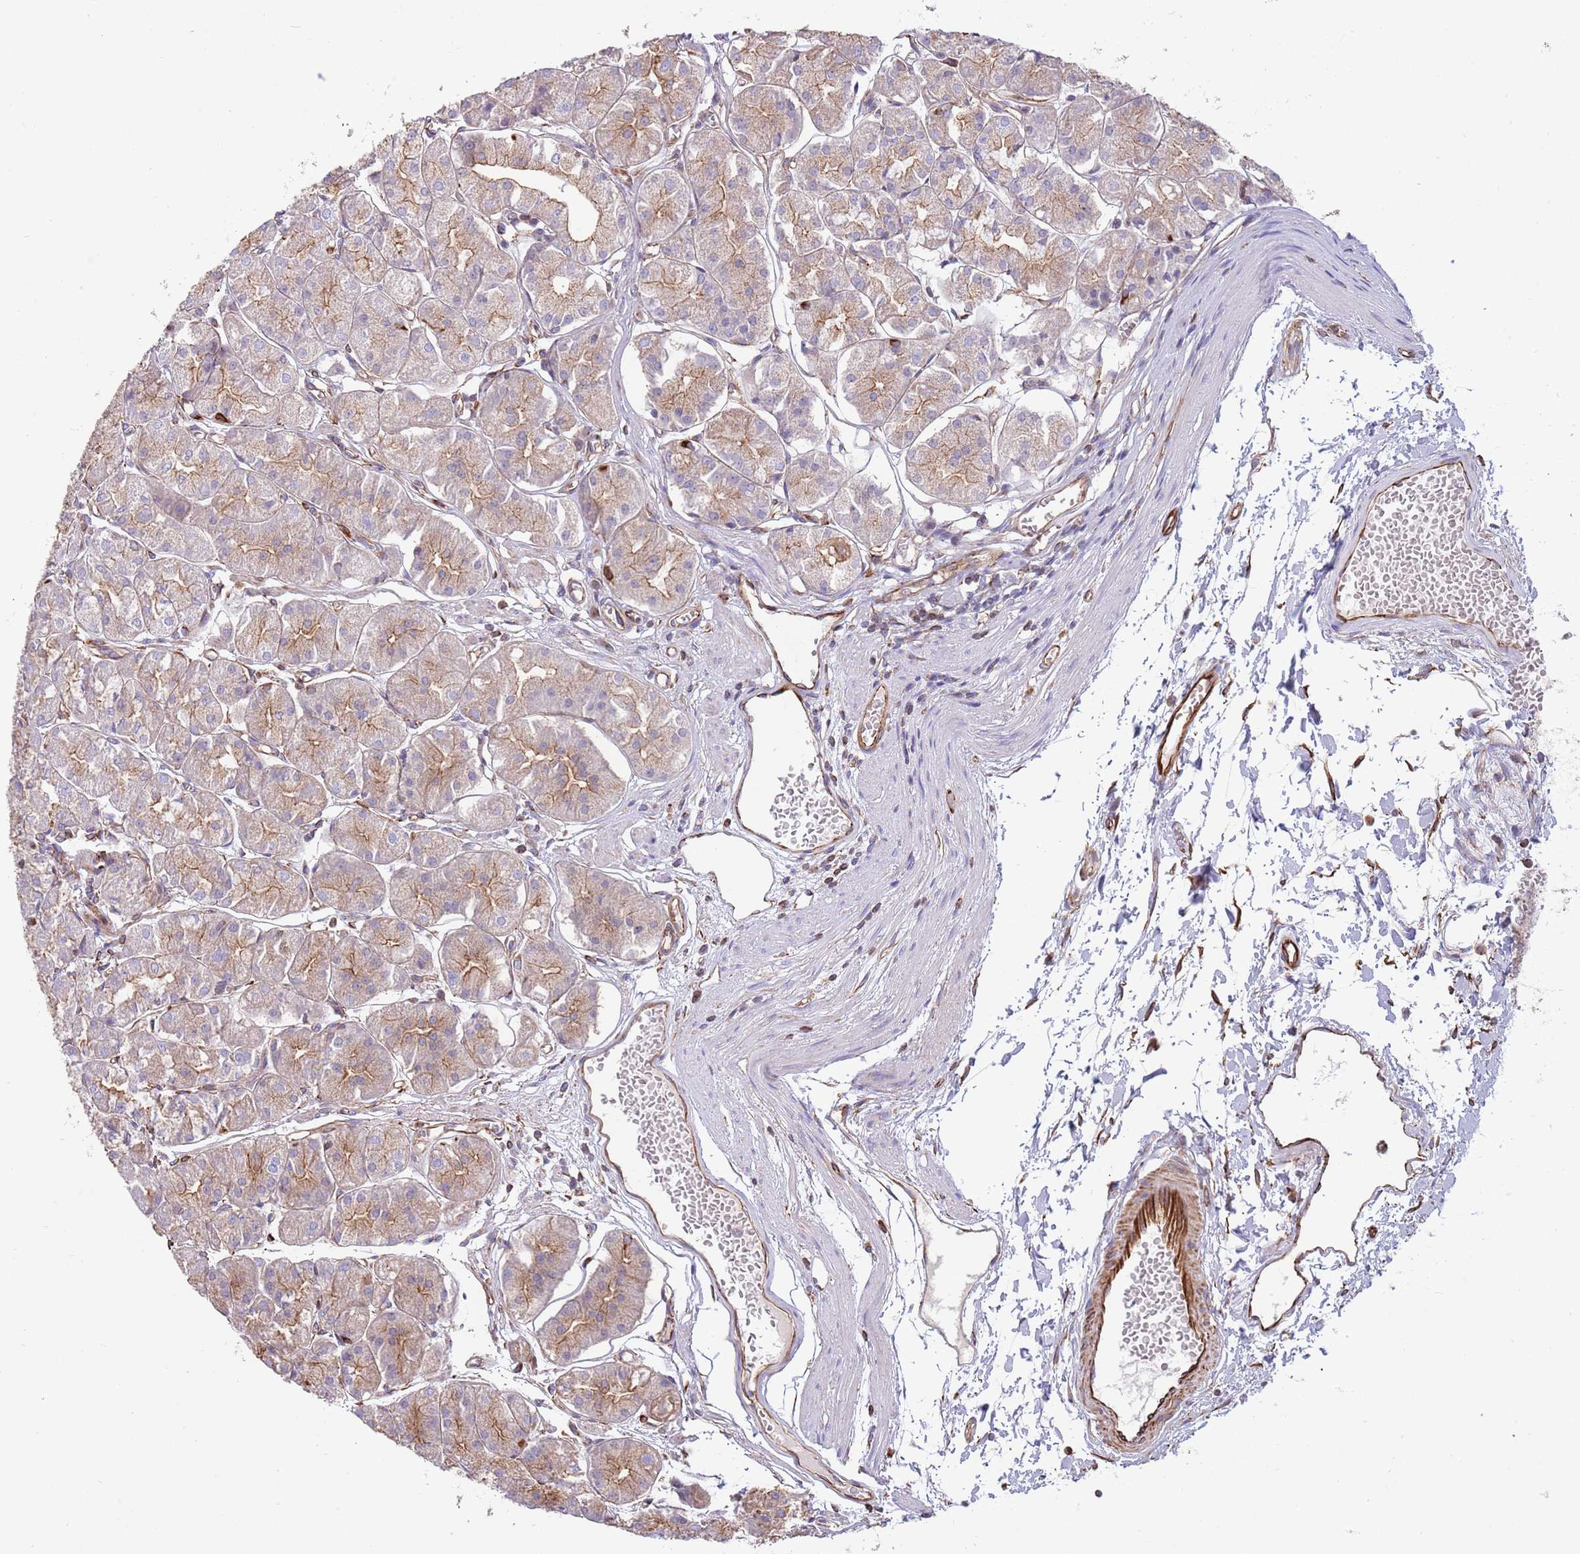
{"staining": {"intensity": "strong", "quantity": "25%-75%", "location": "cytoplasmic/membranous"}, "tissue": "stomach", "cell_type": "Glandular cells", "image_type": "normal", "snomed": [{"axis": "morphology", "description": "Normal tissue, NOS"}, {"axis": "topography", "description": "Stomach"}], "caption": "A high-resolution histopathology image shows immunohistochemistry staining of benign stomach, which exhibits strong cytoplasmic/membranous staining in about 25%-75% of glandular cells.", "gene": "MOGAT1", "patient": {"sex": "male", "age": 55}}